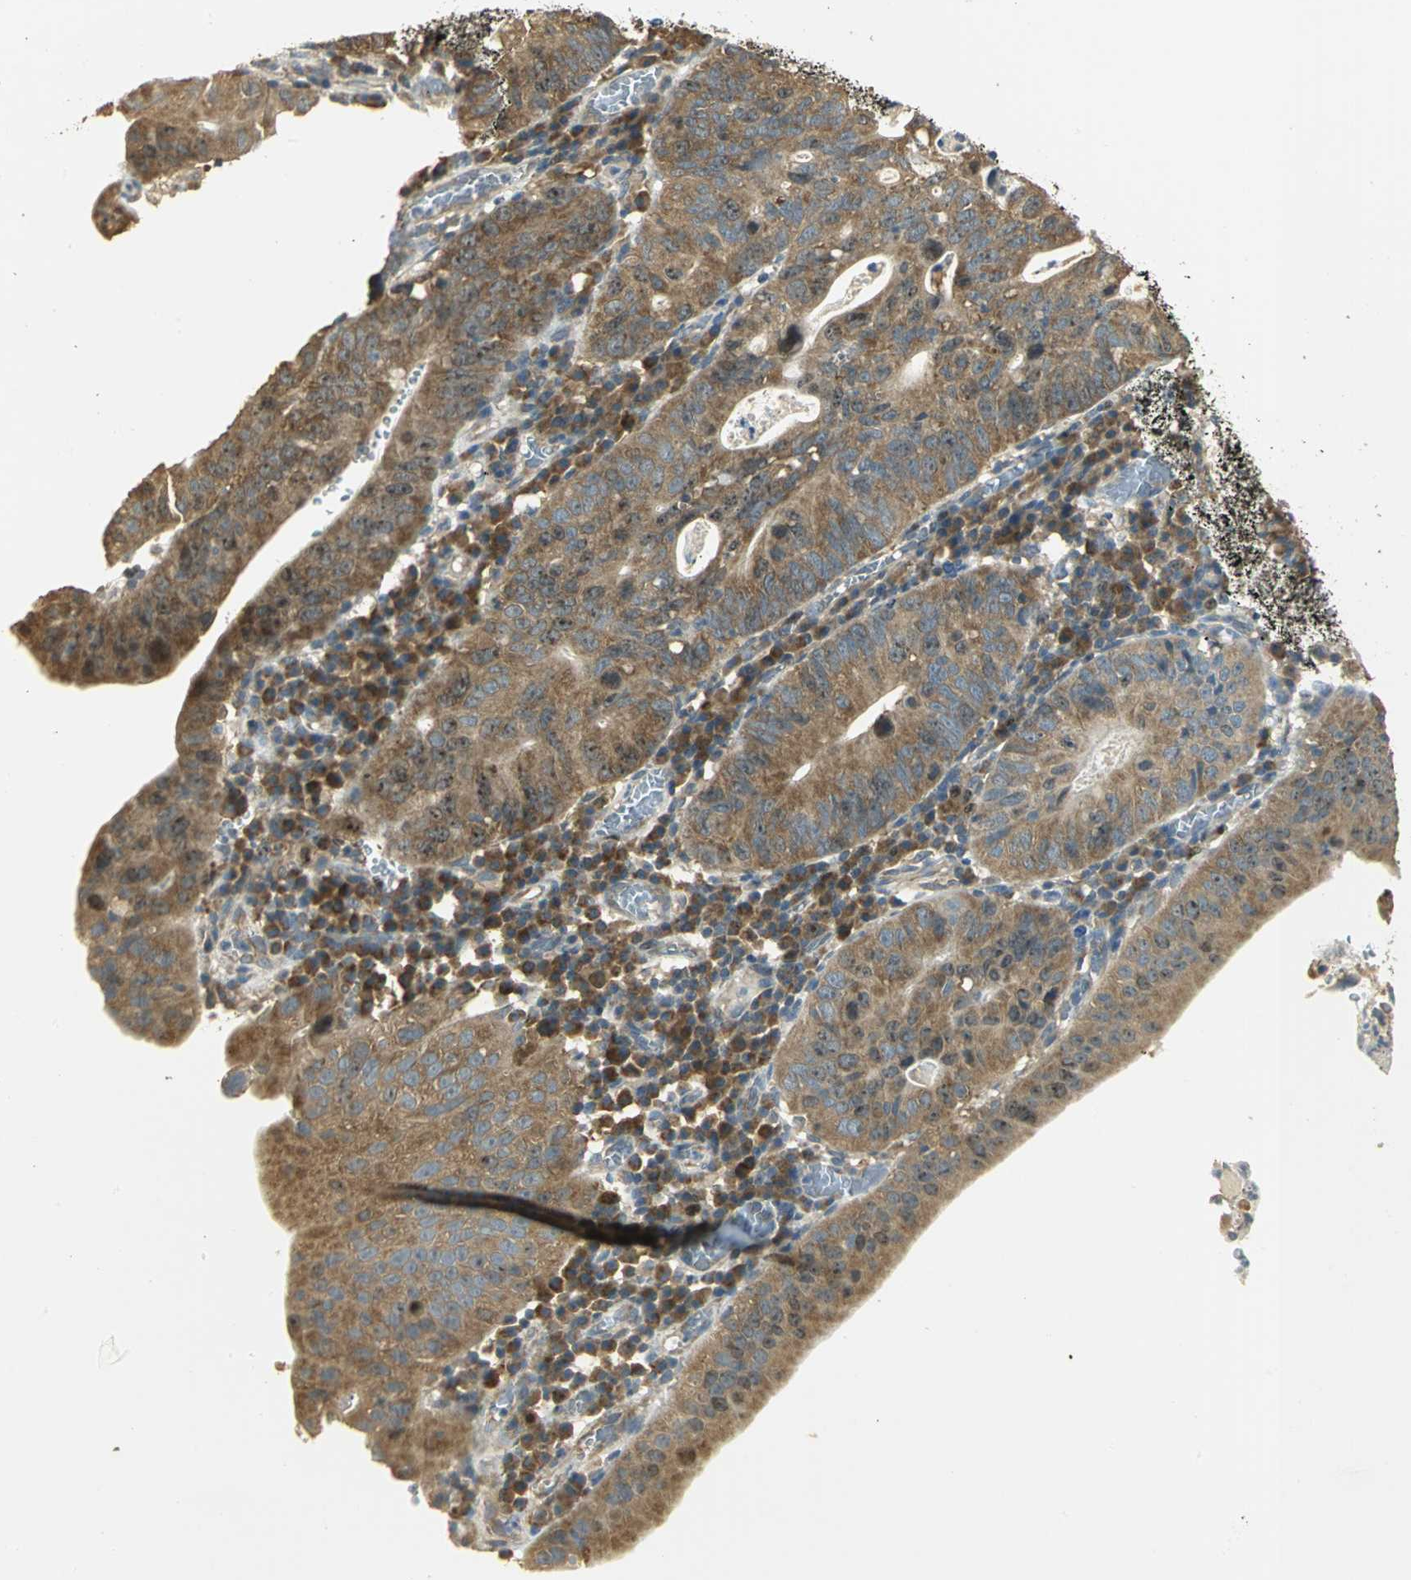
{"staining": {"intensity": "moderate", "quantity": ">75%", "location": "cytoplasmic/membranous,nuclear"}, "tissue": "stomach cancer", "cell_type": "Tumor cells", "image_type": "cancer", "snomed": [{"axis": "morphology", "description": "Adenocarcinoma, NOS"}, {"axis": "topography", "description": "Stomach"}], "caption": "High-magnification brightfield microscopy of stomach cancer stained with DAB (3,3'-diaminobenzidine) (brown) and counterstained with hematoxylin (blue). tumor cells exhibit moderate cytoplasmic/membranous and nuclear positivity is seen in approximately>75% of cells.", "gene": "RARS1", "patient": {"sex": "male", "age": 59}}